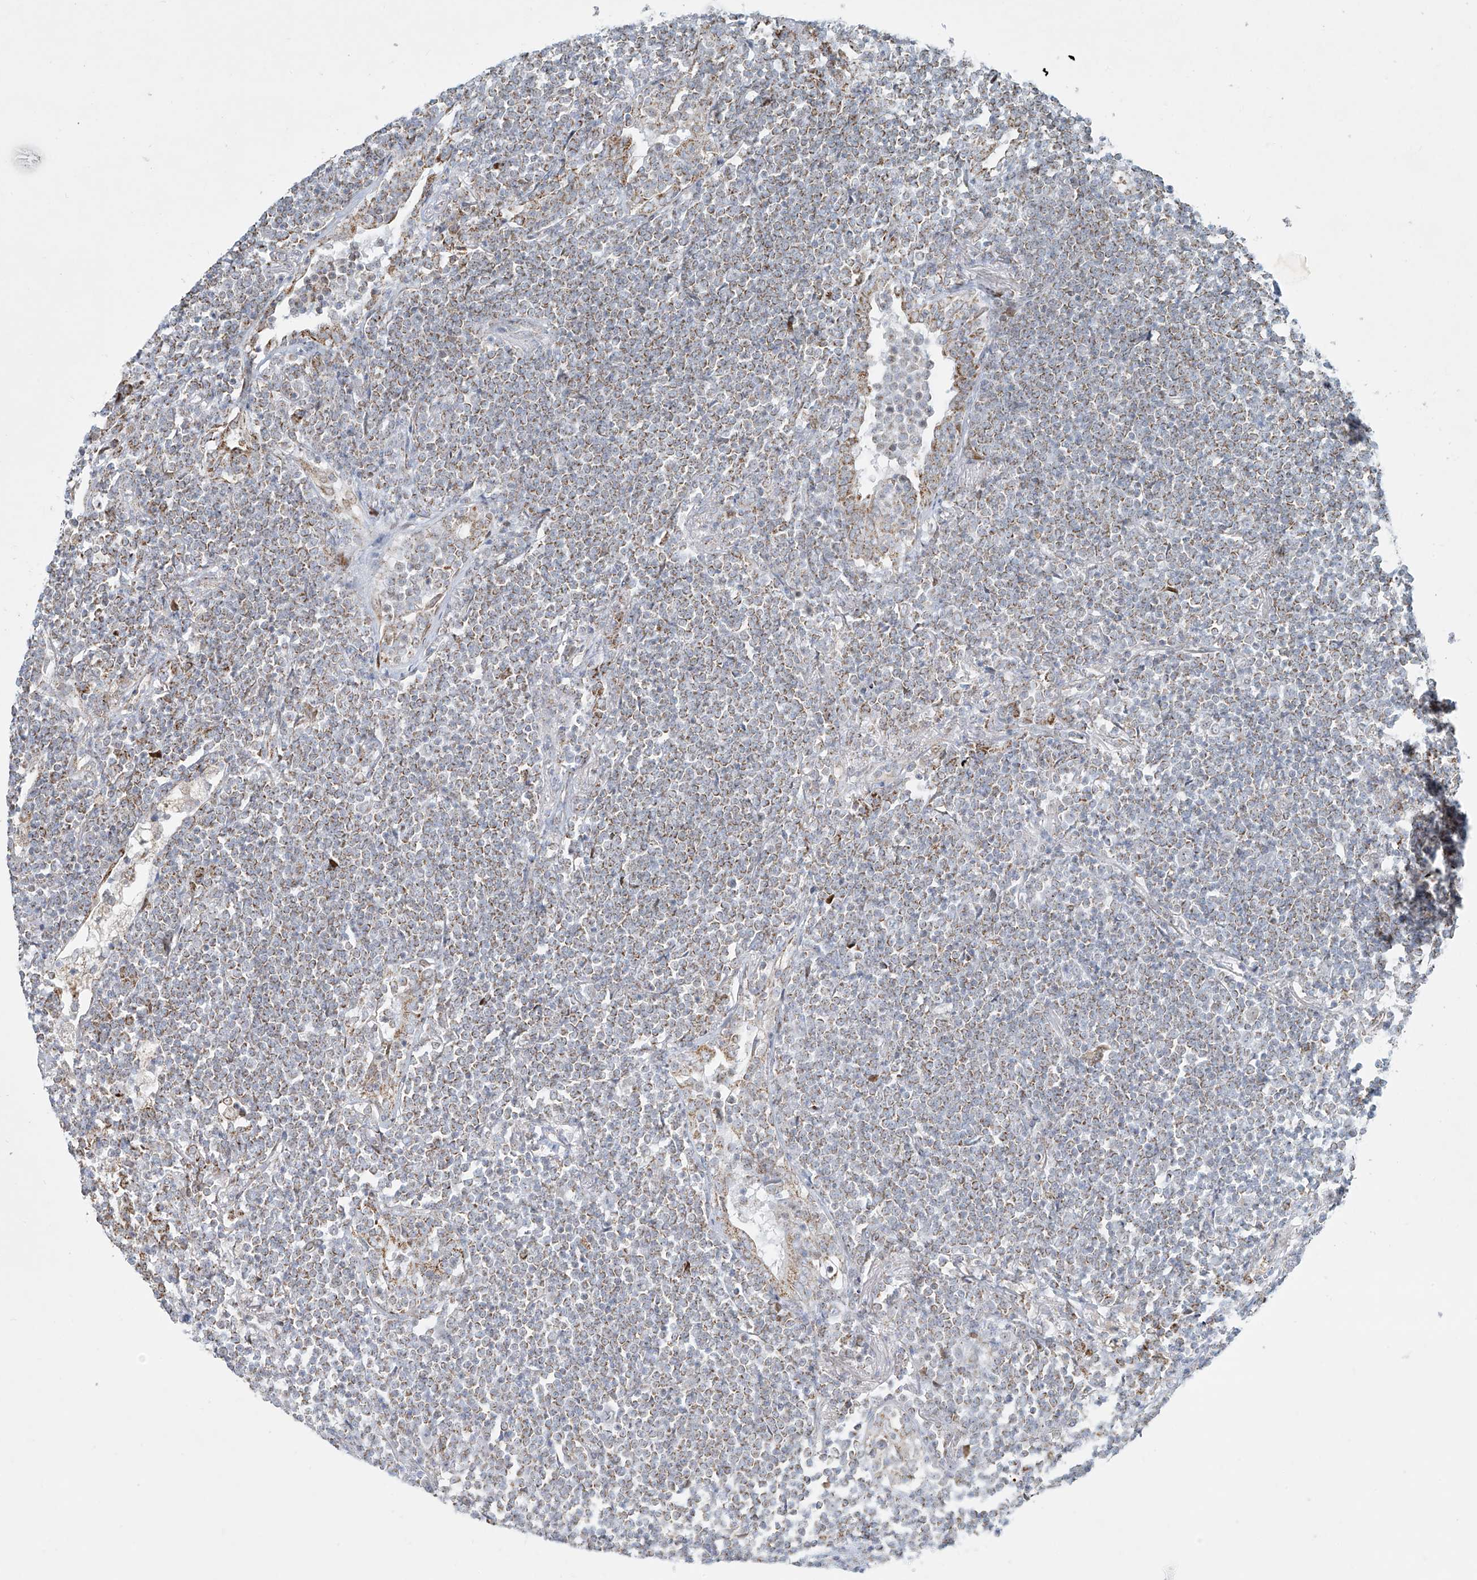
{"staining": {"intensity": "weak", "quantity": ">75%", "location": "cytoplasmic/membranous"}, "tissue": "lymphoma", "cell_type": "Tumor cells", "image_type": "cancer", "snomed": [{"axis": "morphology", "description": "Malignant lymphoma, non-Hodgkin's type, Low grade"}, {"axis": "topography", "description": "Lung"}], "caption": "This image shows low-grade malignant lymphoma, non-Hodgkin's type stained with IHC to label a protein in brown. The cytoplasmic/membranous of tumor cells show weak positivity for the protein. Nuclei are counter-stained blue.", "gene": "SMDT1", "patient": {"sex": "female", "age": 71}}